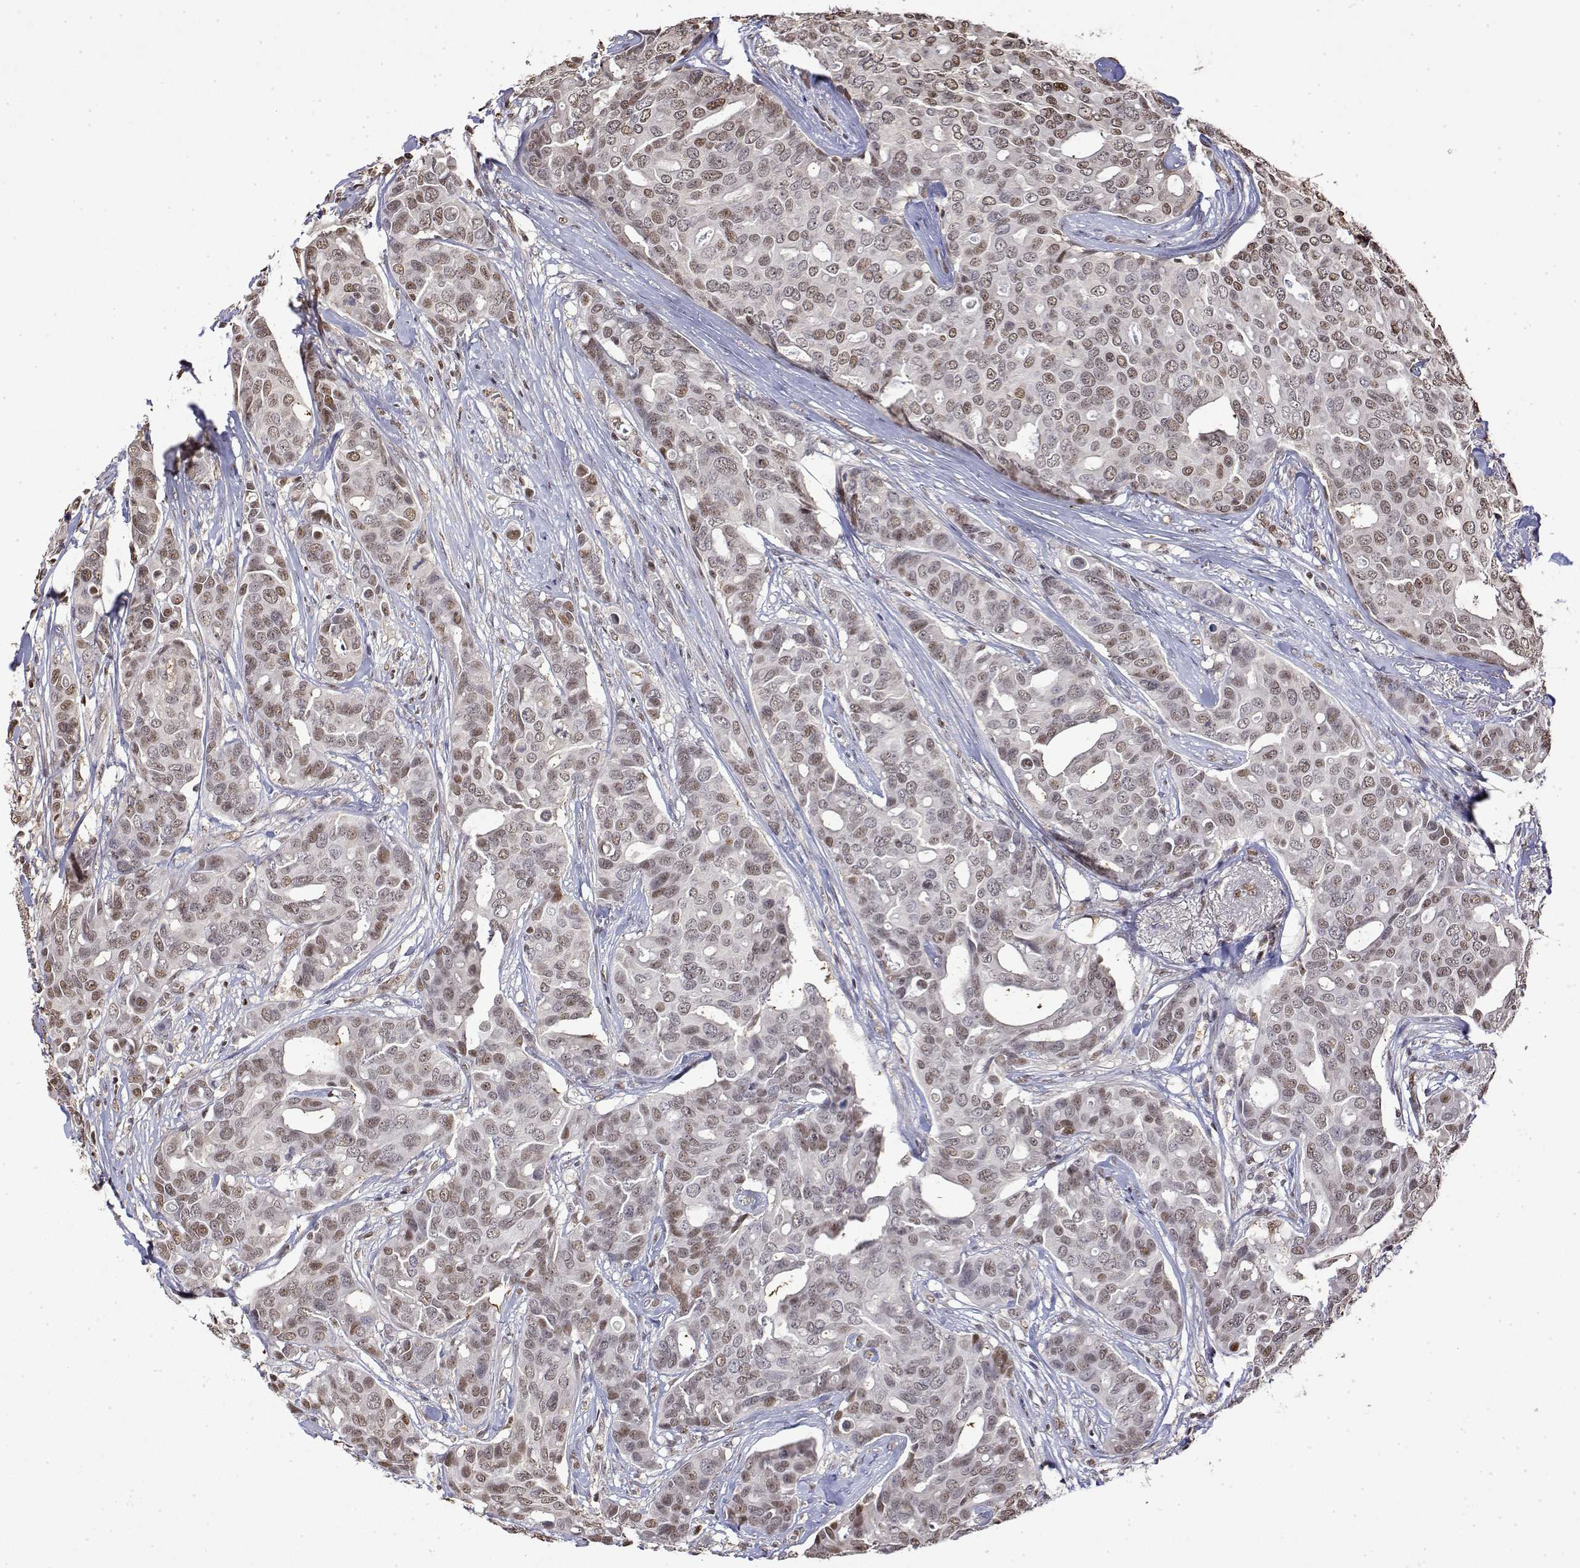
{"staining": {"intensity": "weak", "quantity": "25%-75%", "location": "nuclear"}, "tissue": "breast cancer", "cell_type": "Tumor cells", "image_type": "cancer", "snomed": [{"axis": "morphology", "description": "Duct carcinoma"}, {"axis": "topography", "description": "Breast"}], "caption": "Infiltrating ductal carcinoma (breast) stained with IHC demonstrates weak nuclear expression in about 25%-75% of tumor cells. The staining is performed using DAB (3,3'-diaminobenzidine) brown chromogen to label protein expression. The nuclei are counter-stained blue using hematoxylin.", "gene": "TPI1", "patient": {"sex": "female", "age": 54}}